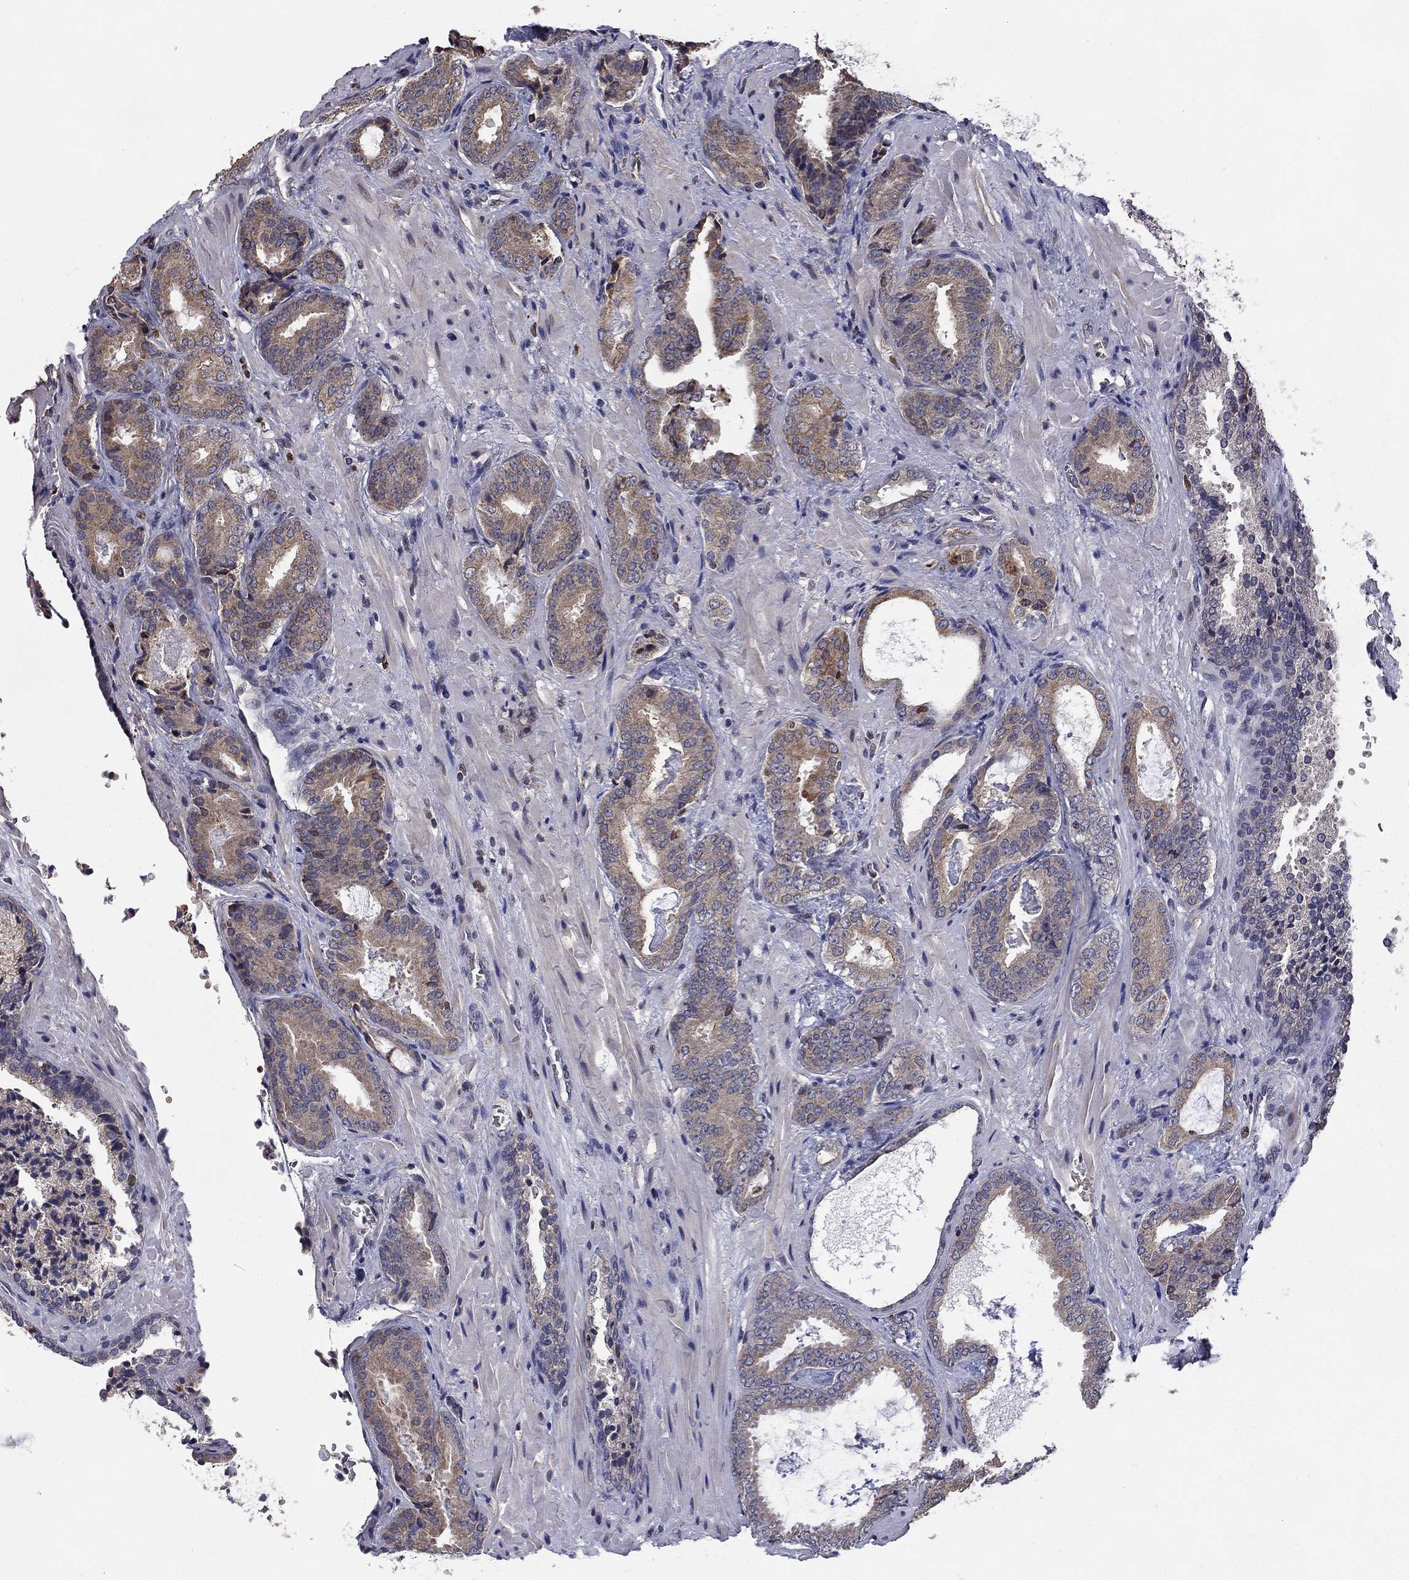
{"staining": {"intensity": "moderate", "quantity": "25%-75%", "location": "cytoplasmic/membranous"}, "tissue": "prostate cancer", "cell_type": "Tumor cells", "image_type": "cancer", "snomed": [{"axis": "morphology", "description": "Adenocarcinoma, Low grade"}, {"axis": "topography", "description": "Prostate"}], "caption": "An image showing moderate cytoplasmic/membranous staining in approximately 25%-75% of tumor cells in low-grade adenocarcinoma (prostate), as visualized by brown immunohistochemical staining.", "gene": "HSPB2", "patient": {"sex": "male", "age": 68}}